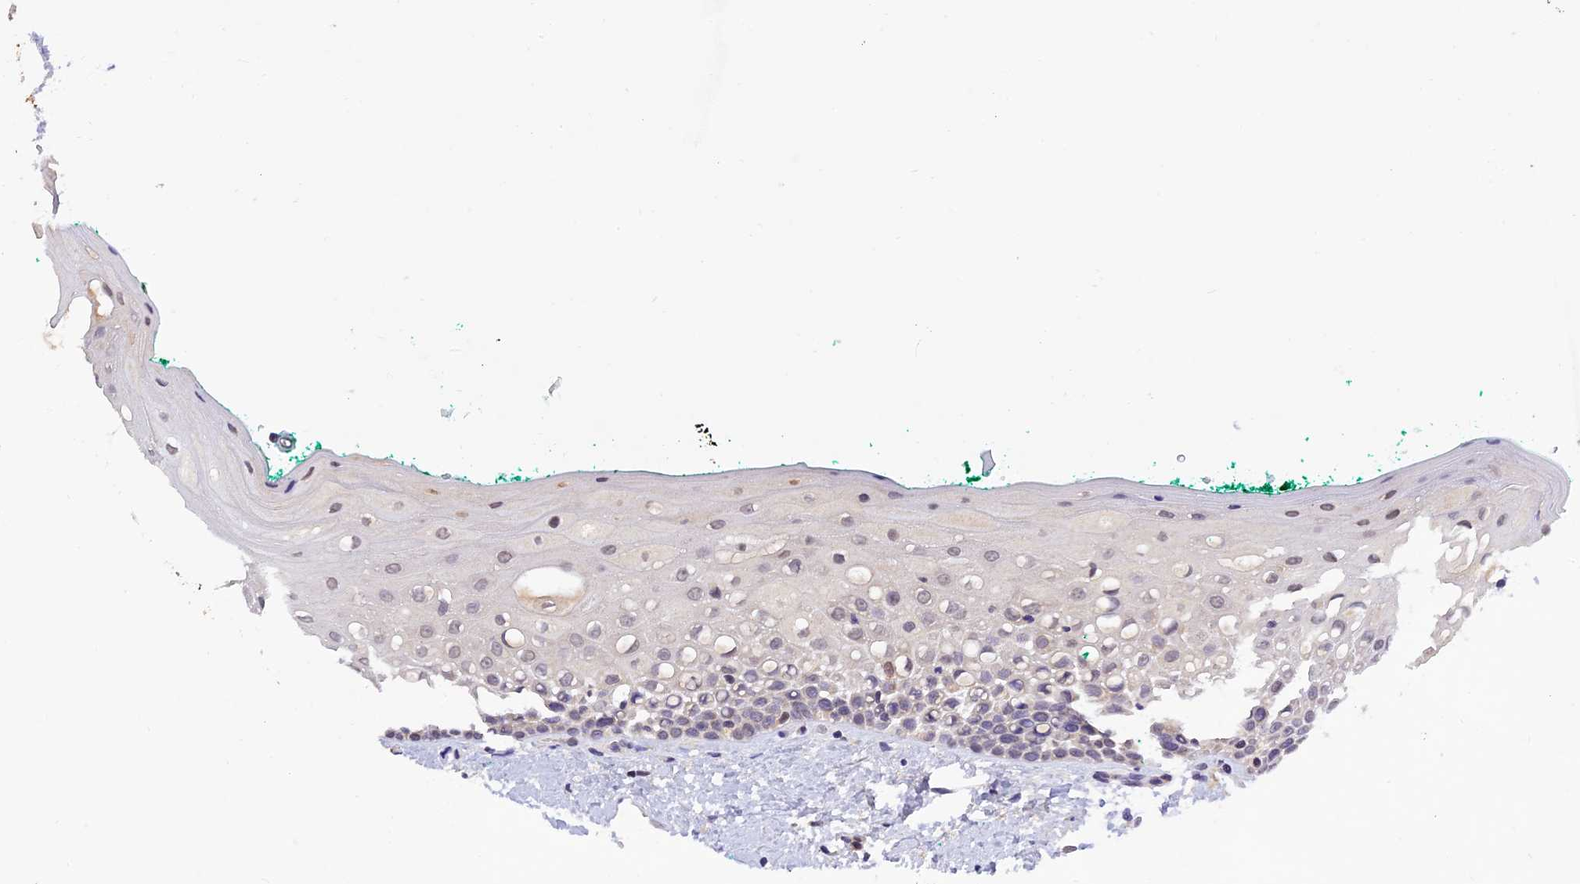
{"staining": {"intensity": "weak", "quantity": "<25%", "location": "cytoplasmic/membranous,nuclear"}, "tissue": "oral mucosa", "cell_type": "Squamous epithelial cells", "image_type": "normal", "snomed": [{"axis": "morphology", "description": "Normal tissue, NOS"}, {"axis": "topography", "description": "Oral tissue"}], "caption": "There is no significant expression in squamous epithelial cells of oral mucosa. (Stains: DAB immunohistochemistry (IHC) with hematoxylin counter stain, Microscopy: brightfield microscopy at high magnification).", "gene": "MNS1", "patient": {"sex": "female", "age": 70}}